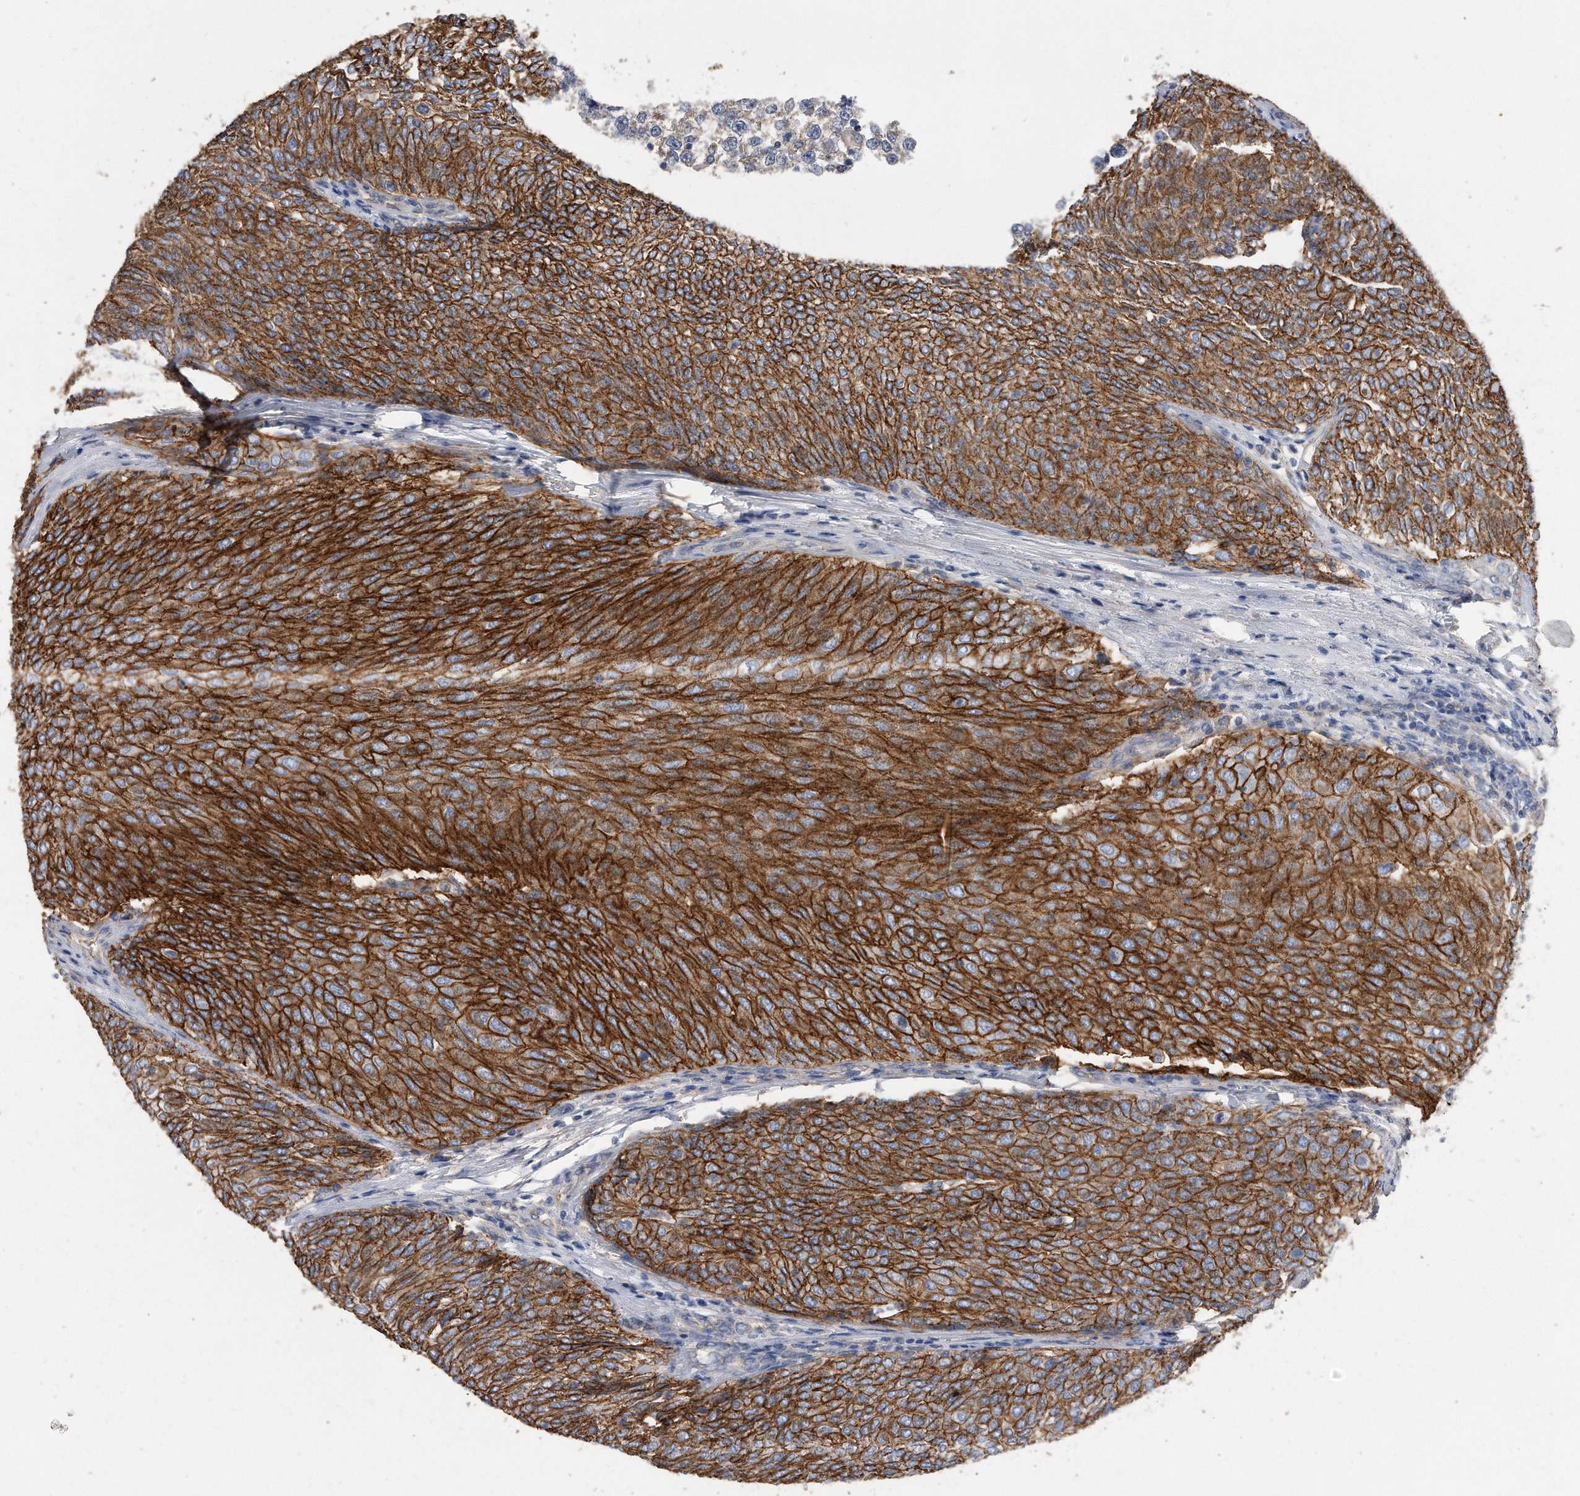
{"staining": {"intensity": "strong", "quantity": ">75%", "location": "cytoplasmic/membranous"}, "tissue": "urothelial cancer", "cell_type": "Tumor cells", "image_type": "cancer", "snomed": [{"axis": "morphology", "description": "Urothelial carcinoma, Low grade"}, {"axis": "topography", "description": "Urinary bladder"}], "caption": "Tumor cells demonstrate high levels of strong cytoplasmic/membranous positivity in approximately >75% of cells in urothelial cancer.", "gene": "CDCP1", "patient": {"sex": "female", "age": 79}}